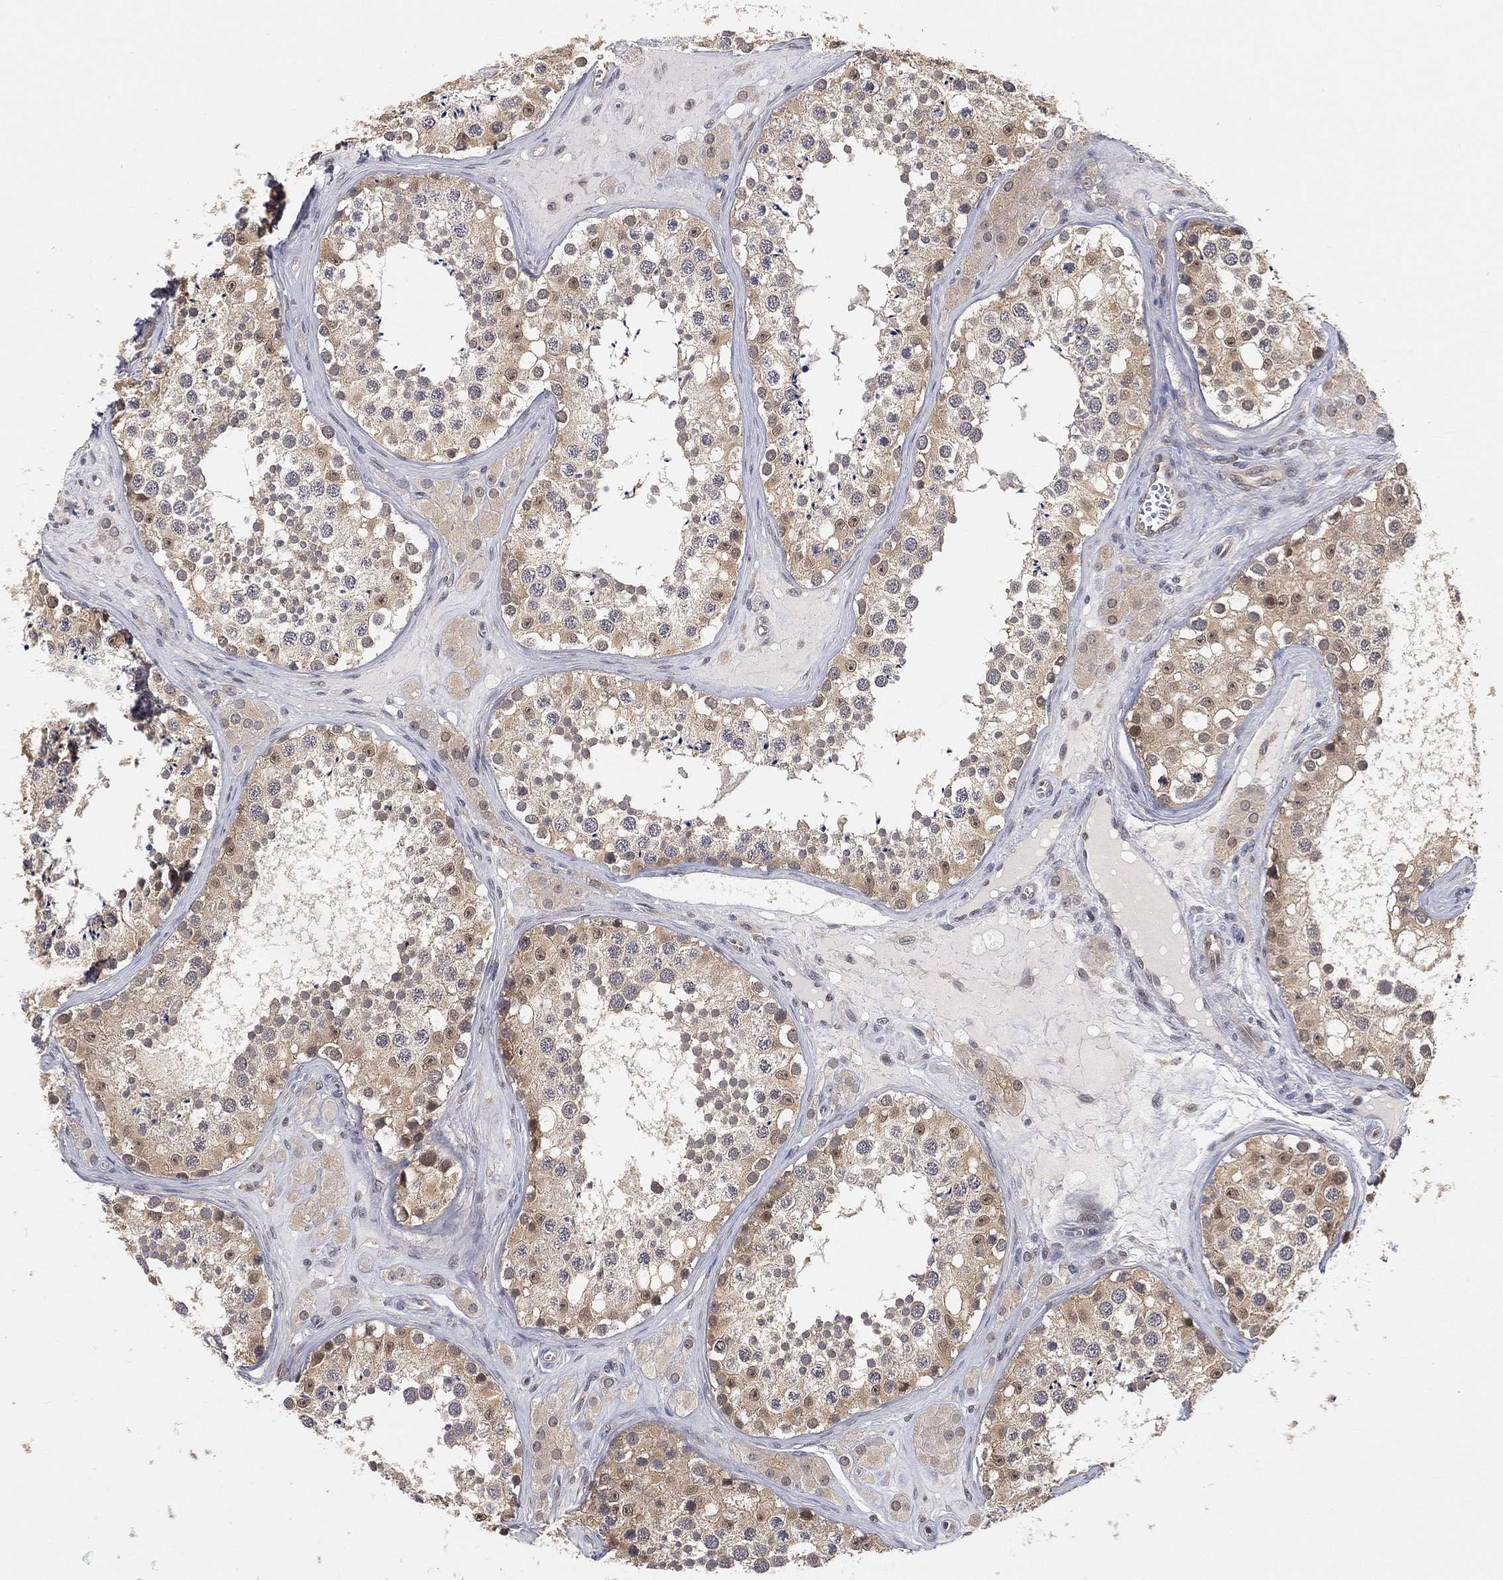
{"staining": {"intensity": "moderate", "quantity": "25%-75%", "location": "cytoplasmic/membranous,nuclear"}, "tissue": "testis", "cell_type": "Cells in seminiferous ducts", "image_type": "normal", "snomed": [{"axis": "morphology", "description": "Normal tissue, NOS"}, {"axis": "topography", "description": "Testis"}], "caption": "This micrograph shows immunohistochemistry (IHC) staining of normal human testis, with medium moderate cytoplasmic/membranous,nuclear staining in approximately 25%-75% of cells in seminiferous ducts.", "gene": "MAPK1", "patient": {"sex": "male", "age": 31}}